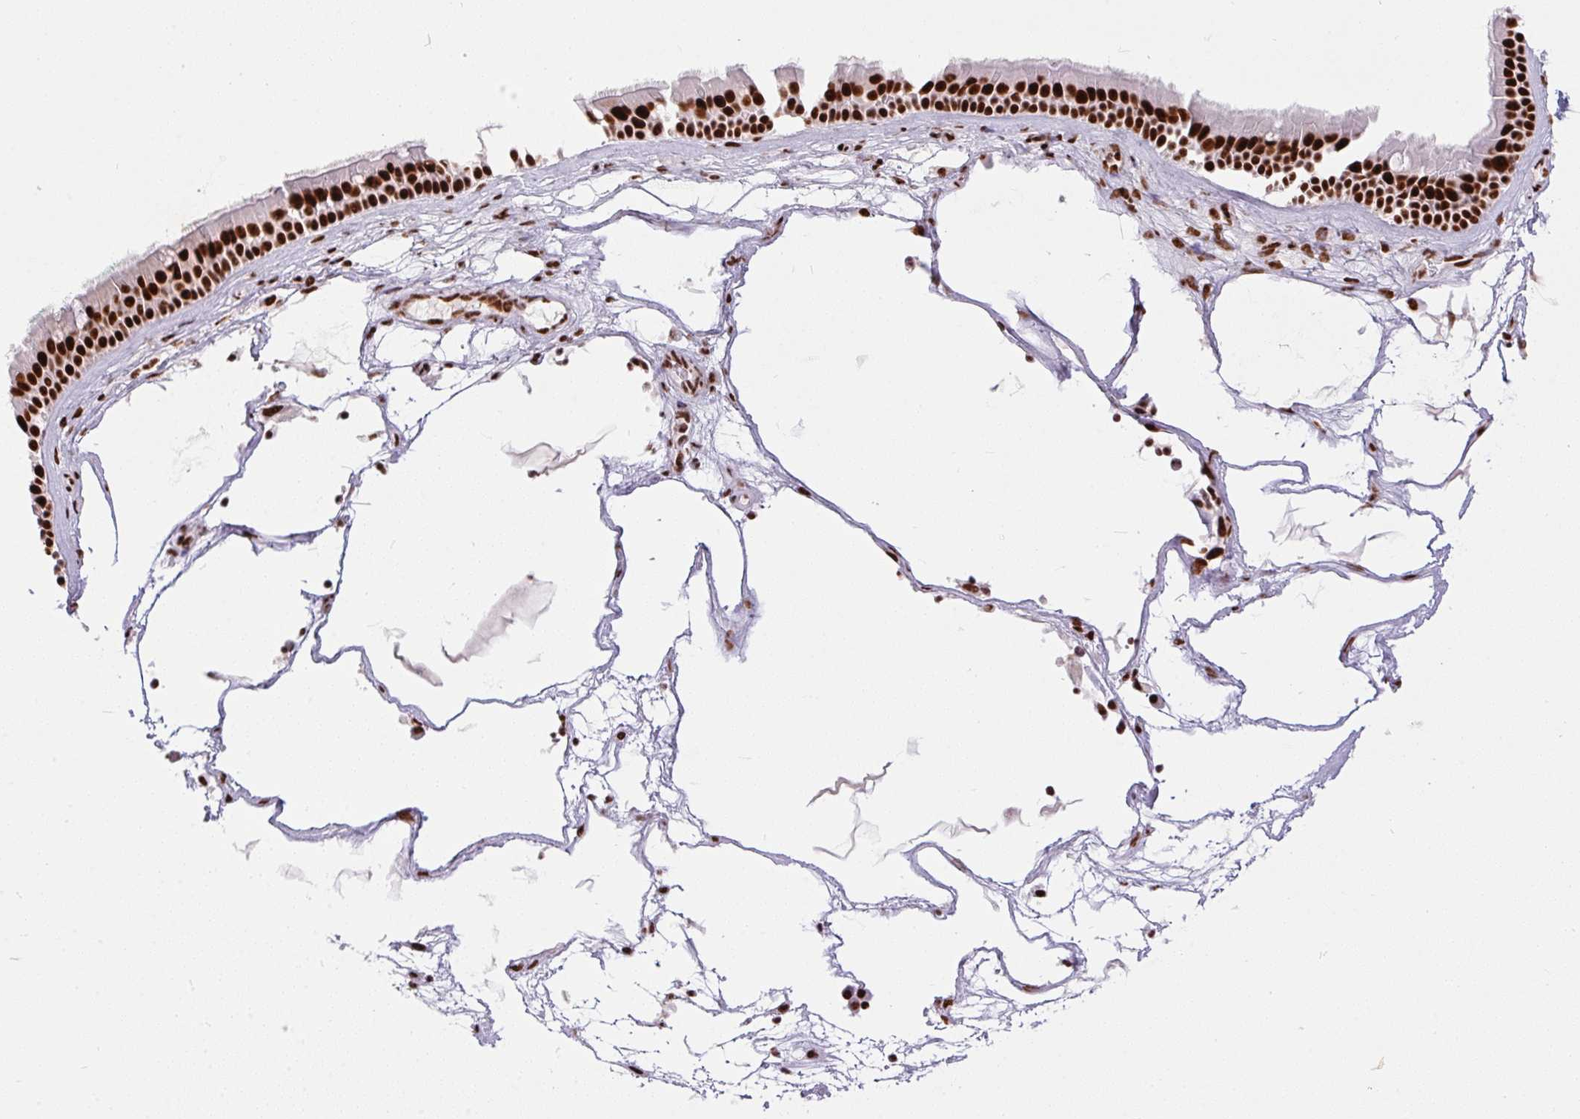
{"staining": {"intensity": "strong", "quantity": ">75%", "location": "nuclear"}, "tissue": "nasopharynx", "cell_type": "Respiratory epithelial cells", "image_type": "normal", "snomed": [{"axis": "morphology", "description": "Normal tissue, NOS"}, {"axis": "topography", "description": "Nasopharynx"}], "caption": "DAB immunohistochemical staining of normal human nasopharynx reveals strong nuclear protein positivity in approximately >75% of respiratory epithelial cells.", "gene": "PAGE3", "patient": {"sex": "male", "age": 68}}